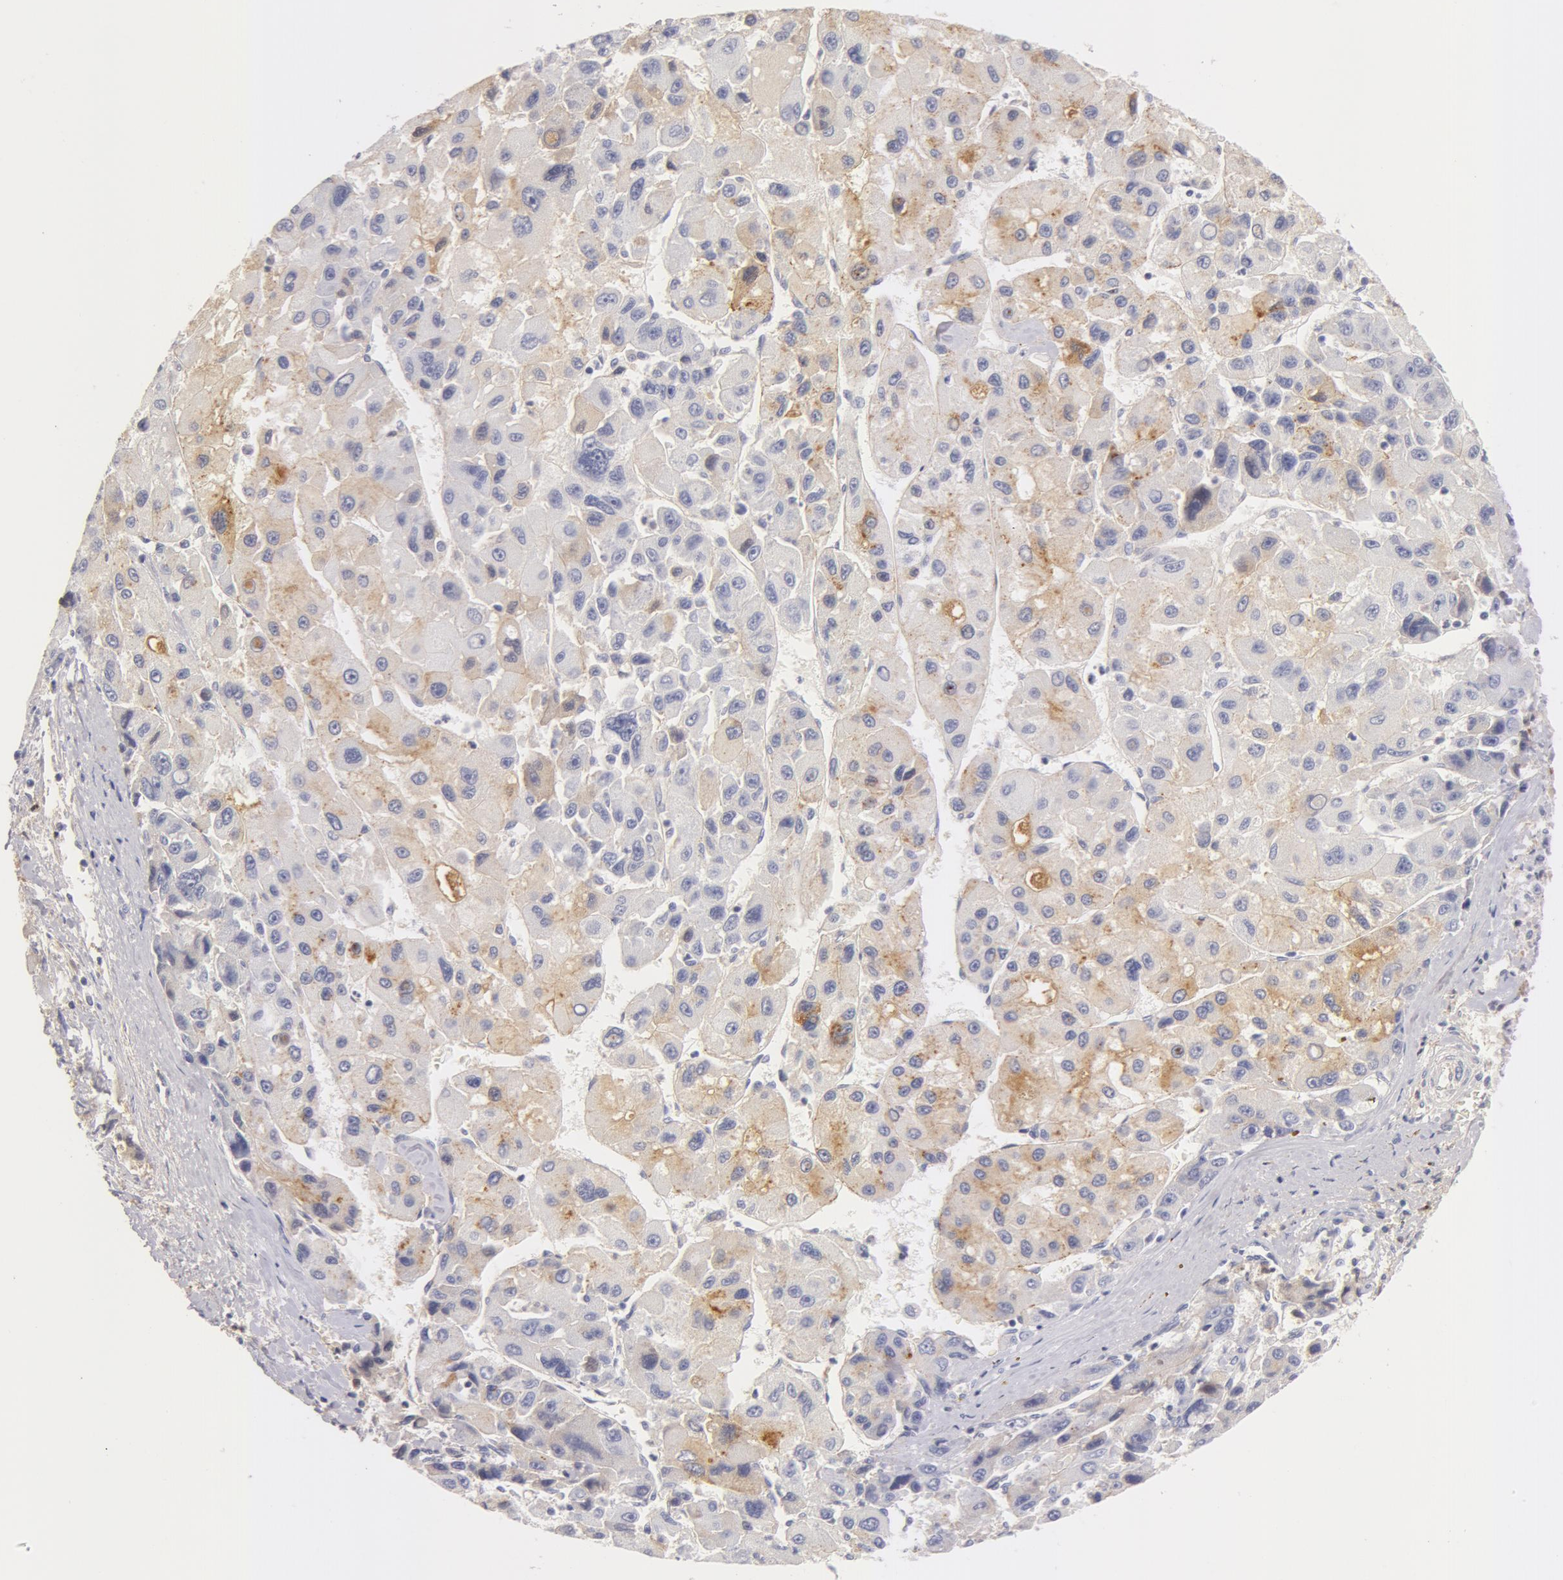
{"staining": {"intensity": "weak", "quantity": "<25%", "location": "cytoplasmic/membranous"}, "tissue": "liver cancer", "cell_type": "Tumor cells", "image_type": "cancer", "snomed": [{"axis": "morphology", "description": "Carcinoma, Hepatocellular, NOS"}, {"axis": "topography", "description": "Liver"}], "caption": "Immunohistochemistry (IHC) of human liver cancer (hepatocellular carcinoma) reveals no expression in tumor cells.", "gene": "GC", "patient": {"sex": "male", "age": 64}}